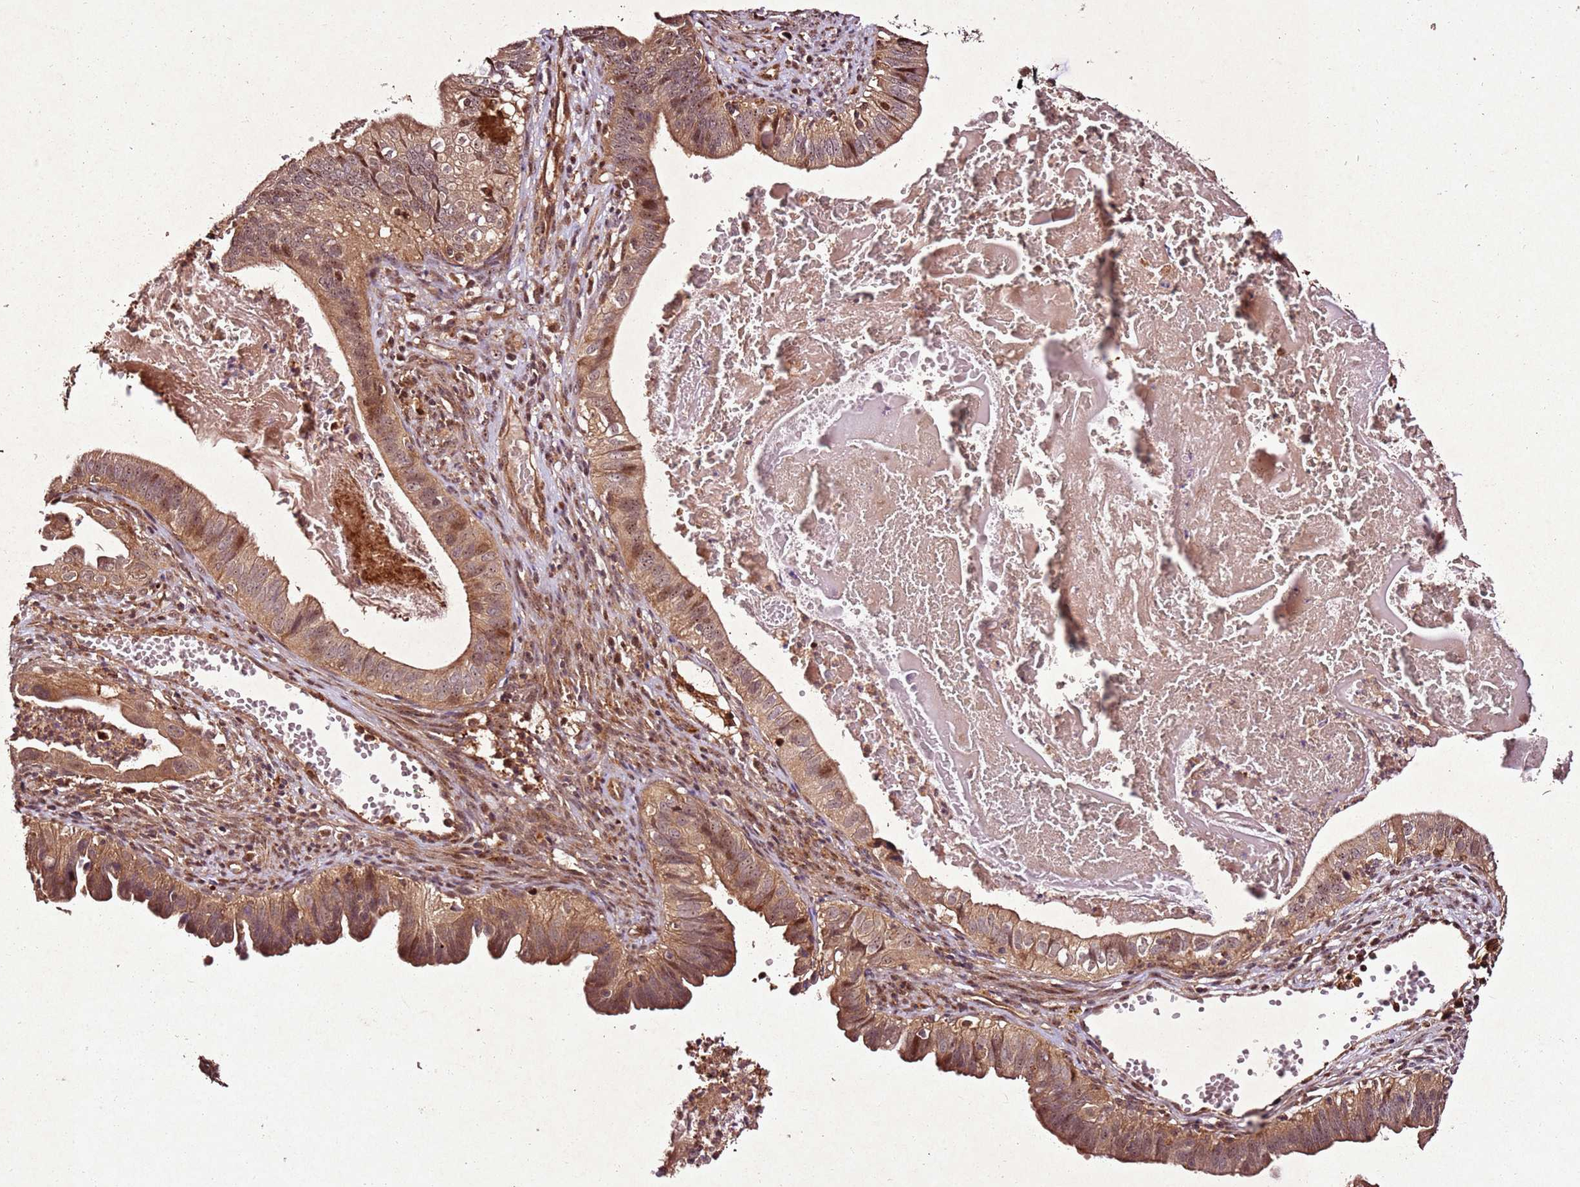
{"staining": {"intensity": "moderate", "quantity": ">75%", "location": "cytoplasmic/membranous,nuclear"}, "tissue": "cervical cancer", "cell_type": "Tumor cells", "image_type": "cancer", "snomed": [{"axis": "morphology", "description": "Adenocarcinoma, NOS"}, {"axis": "topography", "description": "Cervix"}], "caption": "Protein expression analysis of human adenocarcinoma (cervical) reveals moderate cytoplasmic/membranous and nuclear staining in about >75% of tumor cells. (DAB = brown stain, brightfield microscopy at high magnification).", "gene": "PTMA", "patient": {"sex": "female", "age": 42}}